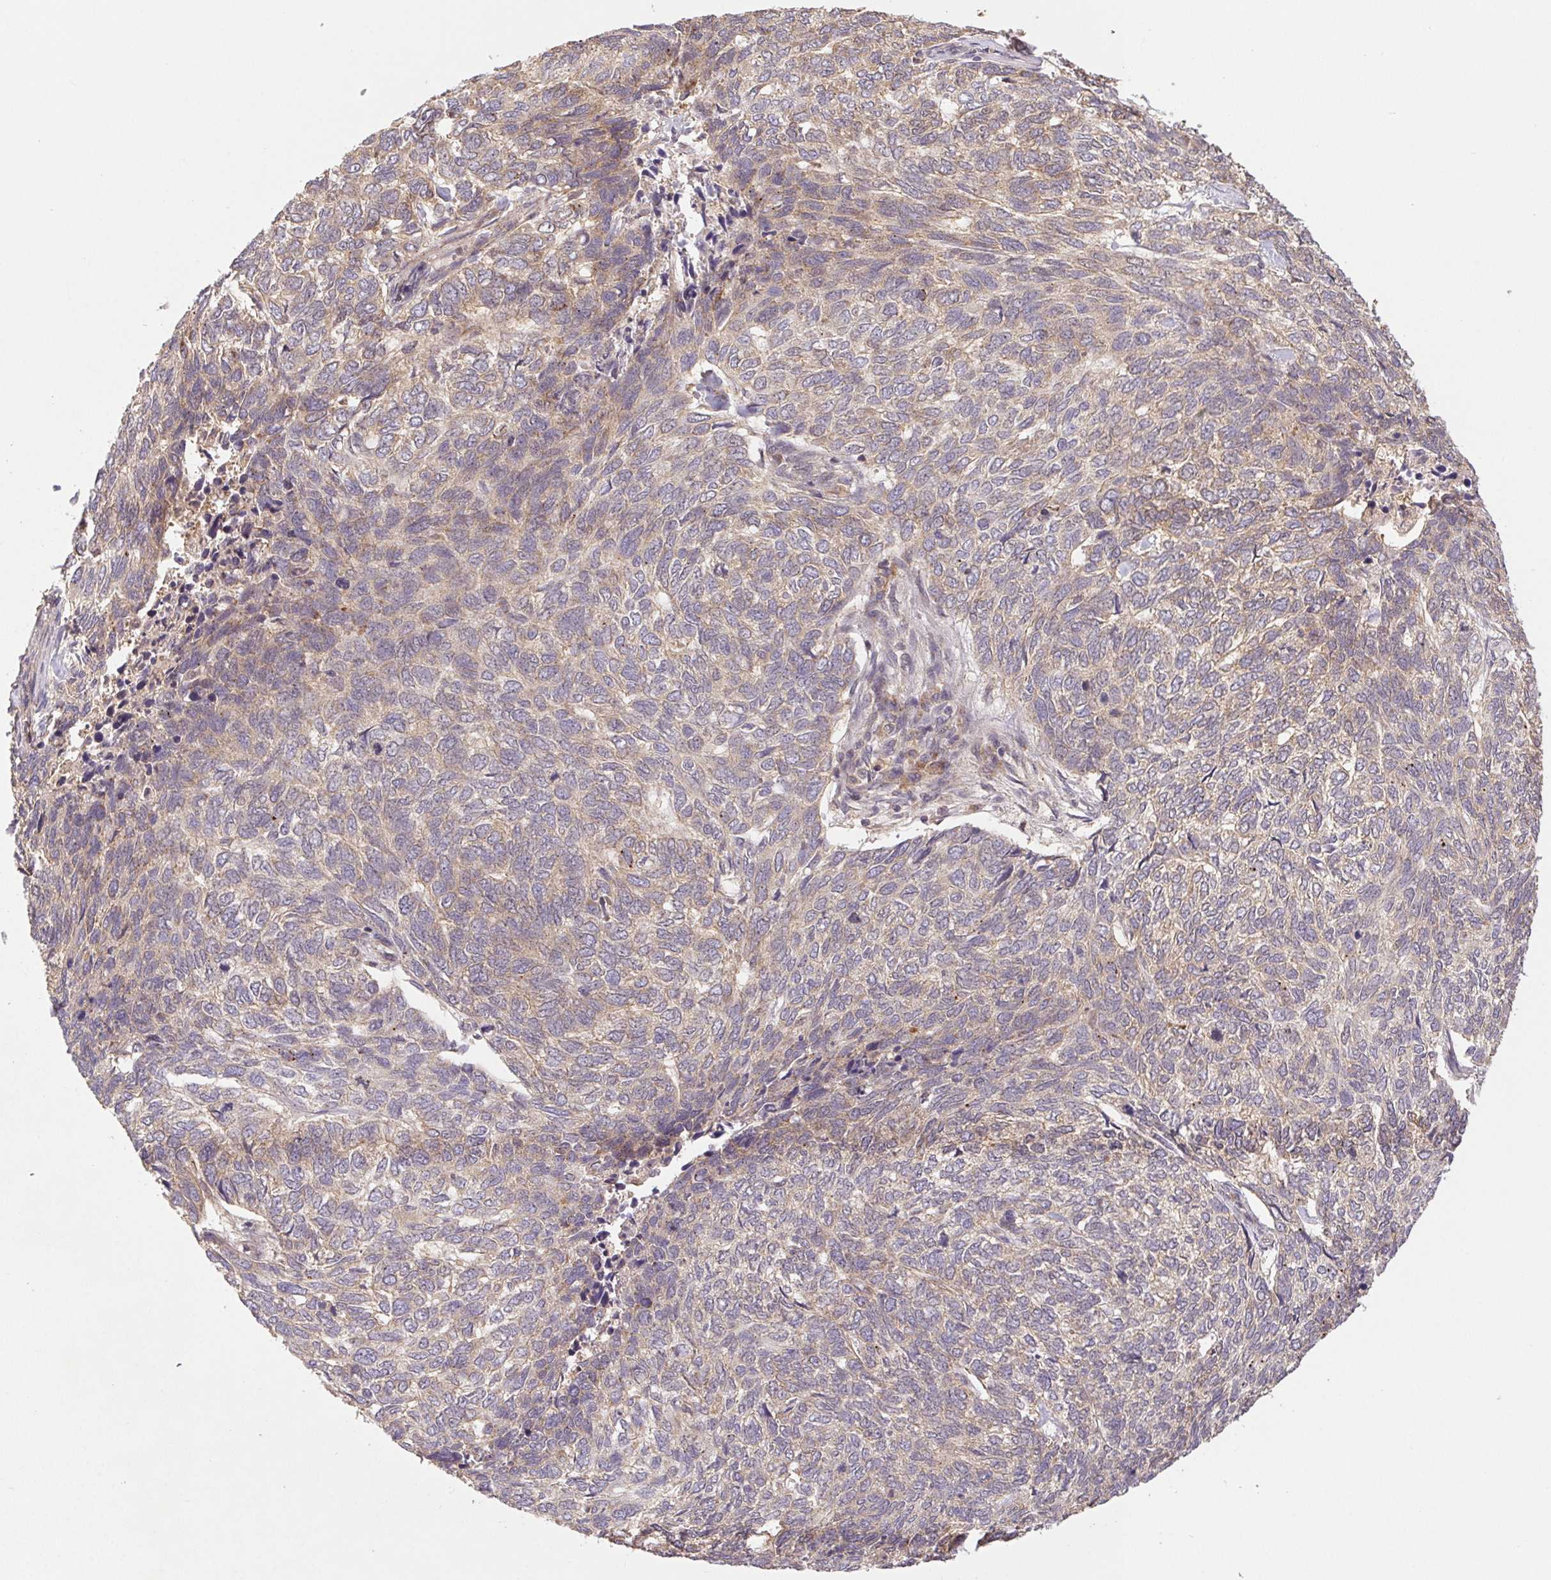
{"staining": {"intensity": "weak", "quantity": "<25%", "location": "cytoplasmic/membranous"}, "tissue": "skin cancer", "cell_type": "Tumor cells", "image_type": "cancer", "snomed": [{"axis": "morphology", "description": "Basal cell carcinoma"}, {"axis": "topography", "description": "Skin"}], "caption": "Protein analysis of skin basal cell carcinoma displays no significant positivity in tumor cells.", "gene": "MTHFD1", "patient": {"sex": "female", "age": 65}}